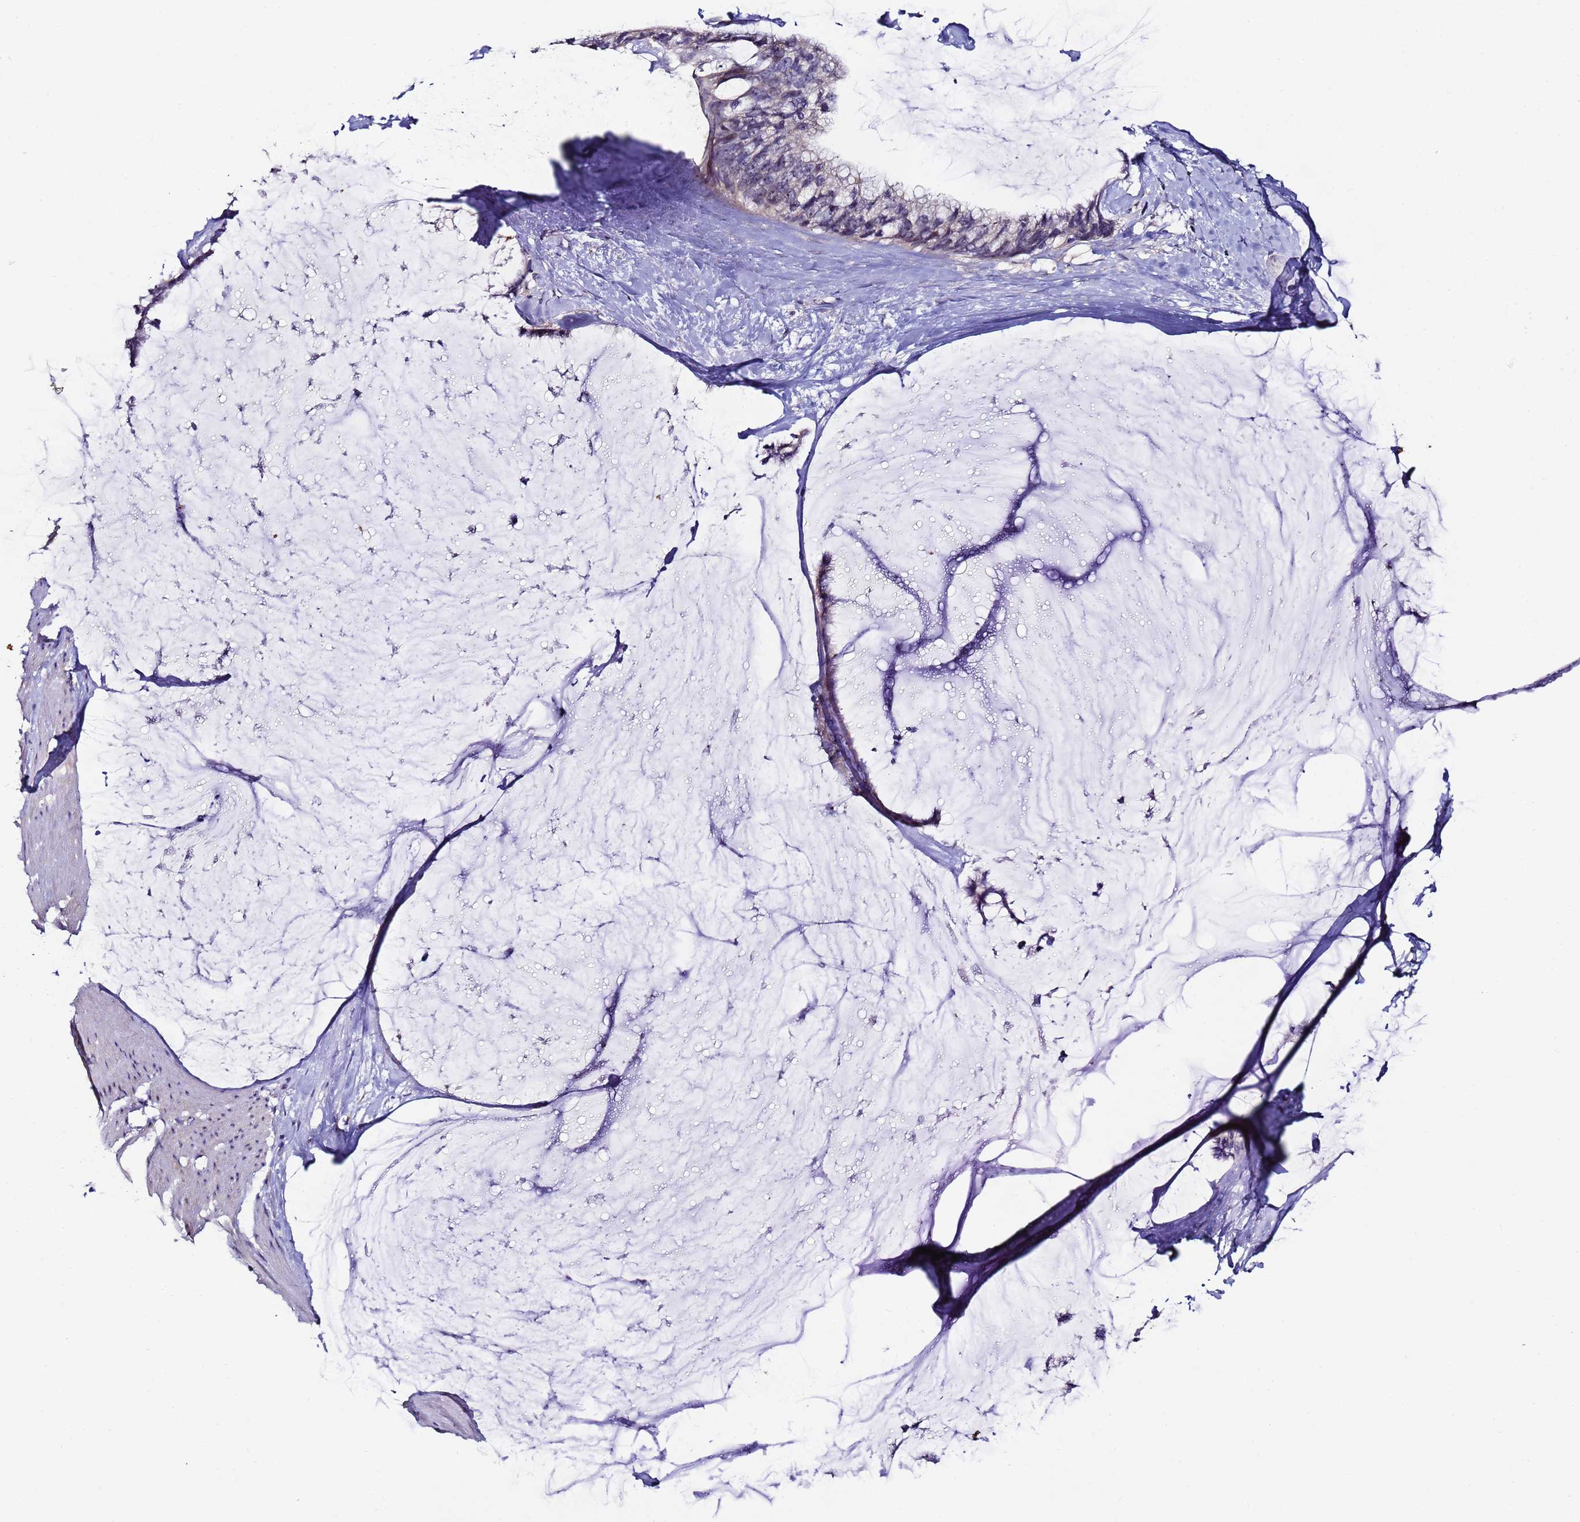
{"staining": {"intensity": "negative", "quantity": "none", "location": "none"}, "tissue": "ovarian cancer", "cell_type": "Tumor cells", "image_type": "cancer", "snomed": [{"axis": "morphology", "description": "Cystadenocarcinoma, mucinous, NOS"}, {"axis": "topography", "description": "Ovary"}], "caption": "High power microscopy photomicrograph of an IHC micrograph of ovarian cancer (mucinous cystadenocarcinoma), revealing no significant staining in tumor cells.", "gene": "KRI1", "patient": {"sex": "female", "age": 39}}